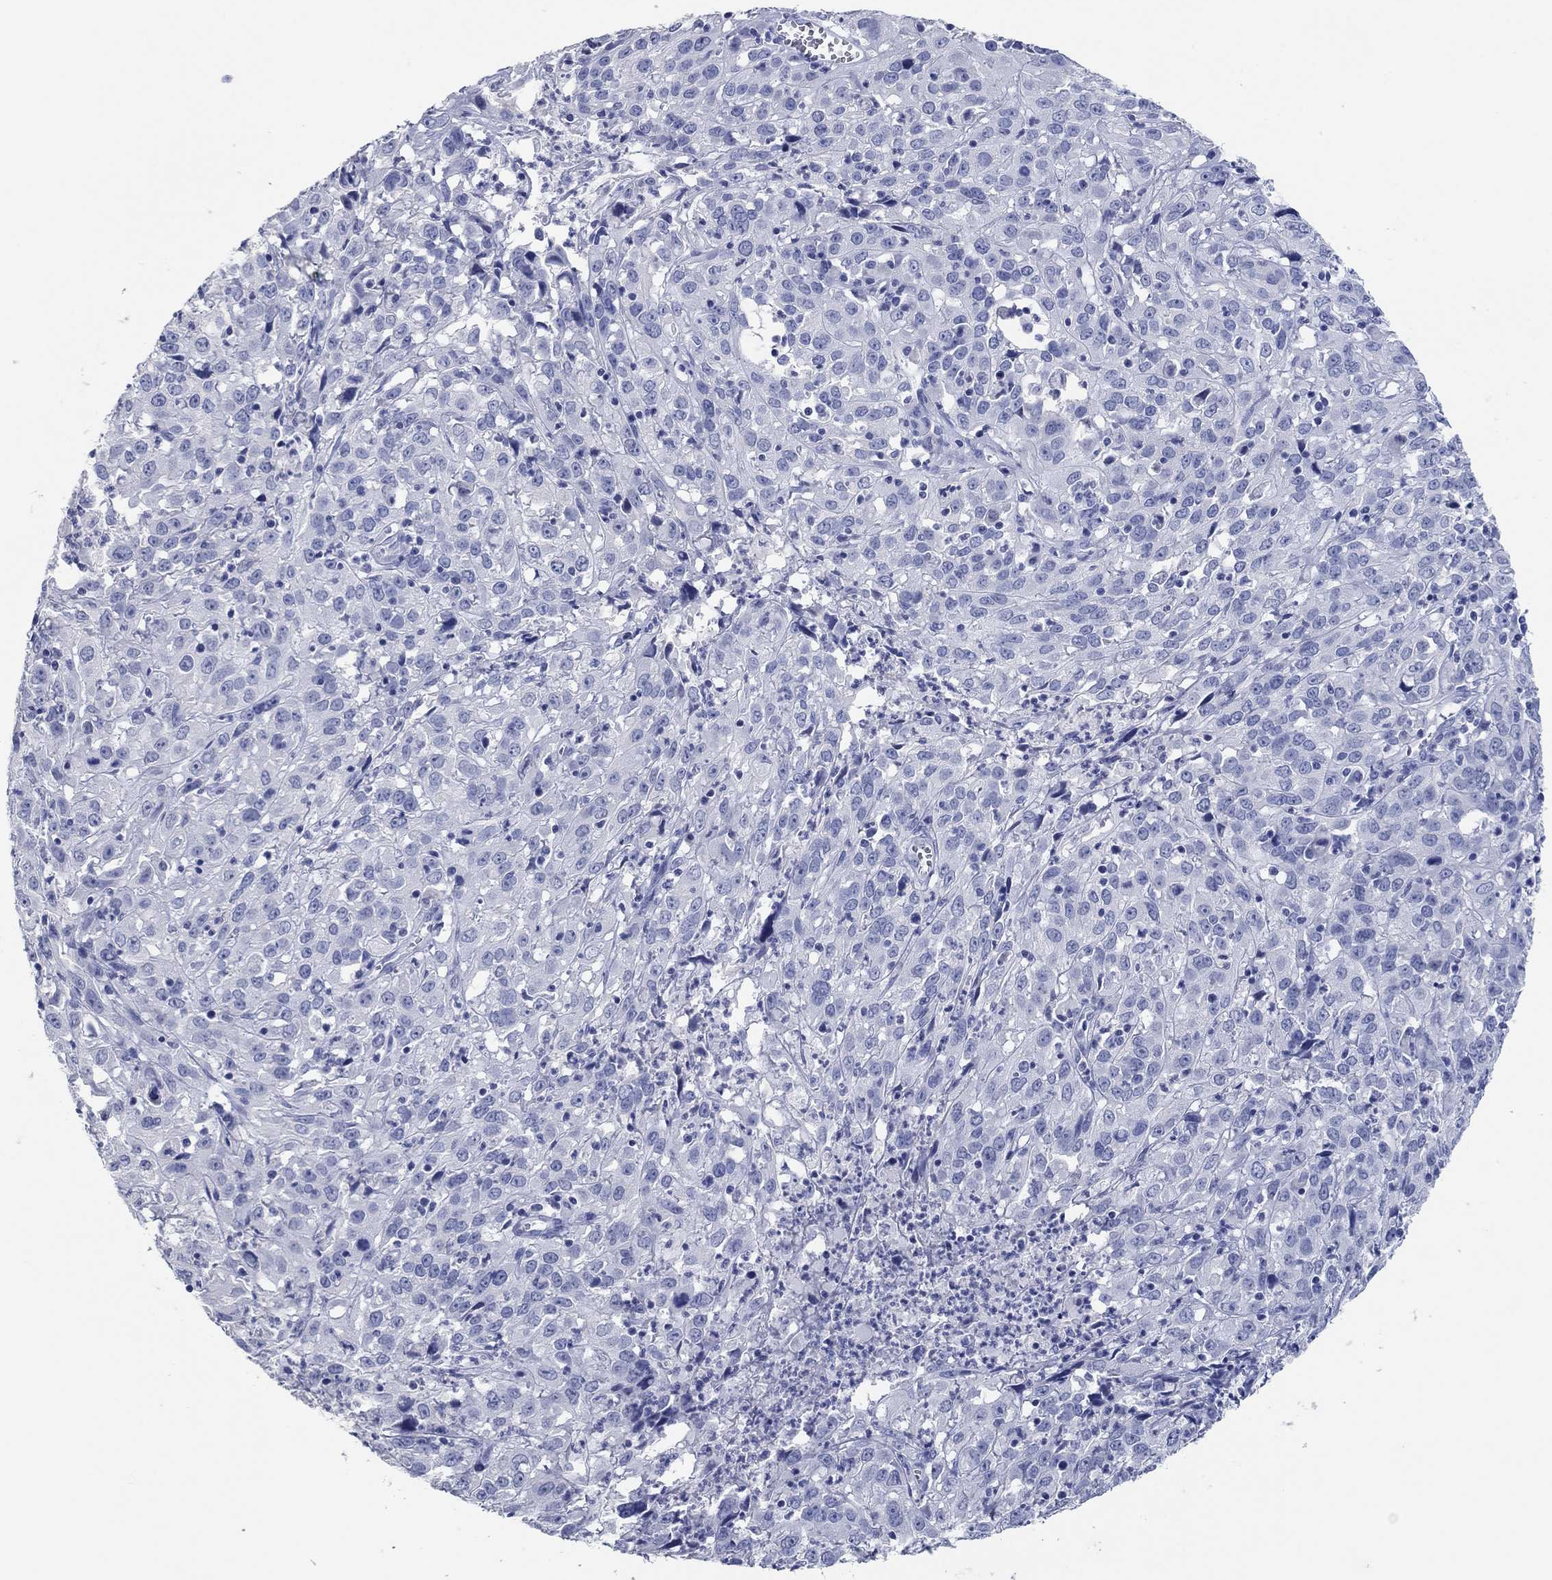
{"staining": {"intensity": "negative", "quantity": "none", "location": "none"}, "tissue": "cervical cancer", "cell_type": "Tumor cells", "image_type": "cancer", "snomed": [{"axis": "morphology", "description": "Squamous cell carcinoma, NOS"}, {"axis": "topography", "description": "Cervix"}], "caption": "There is no significant positivity in tumor cells of squamous cell carcinoma (cervical). (Immunohistochemistry (ihc), brightfield microscopy, high magnification).", "gene": "POU5F1", "patient": {"sex": "female", "age": 32}}